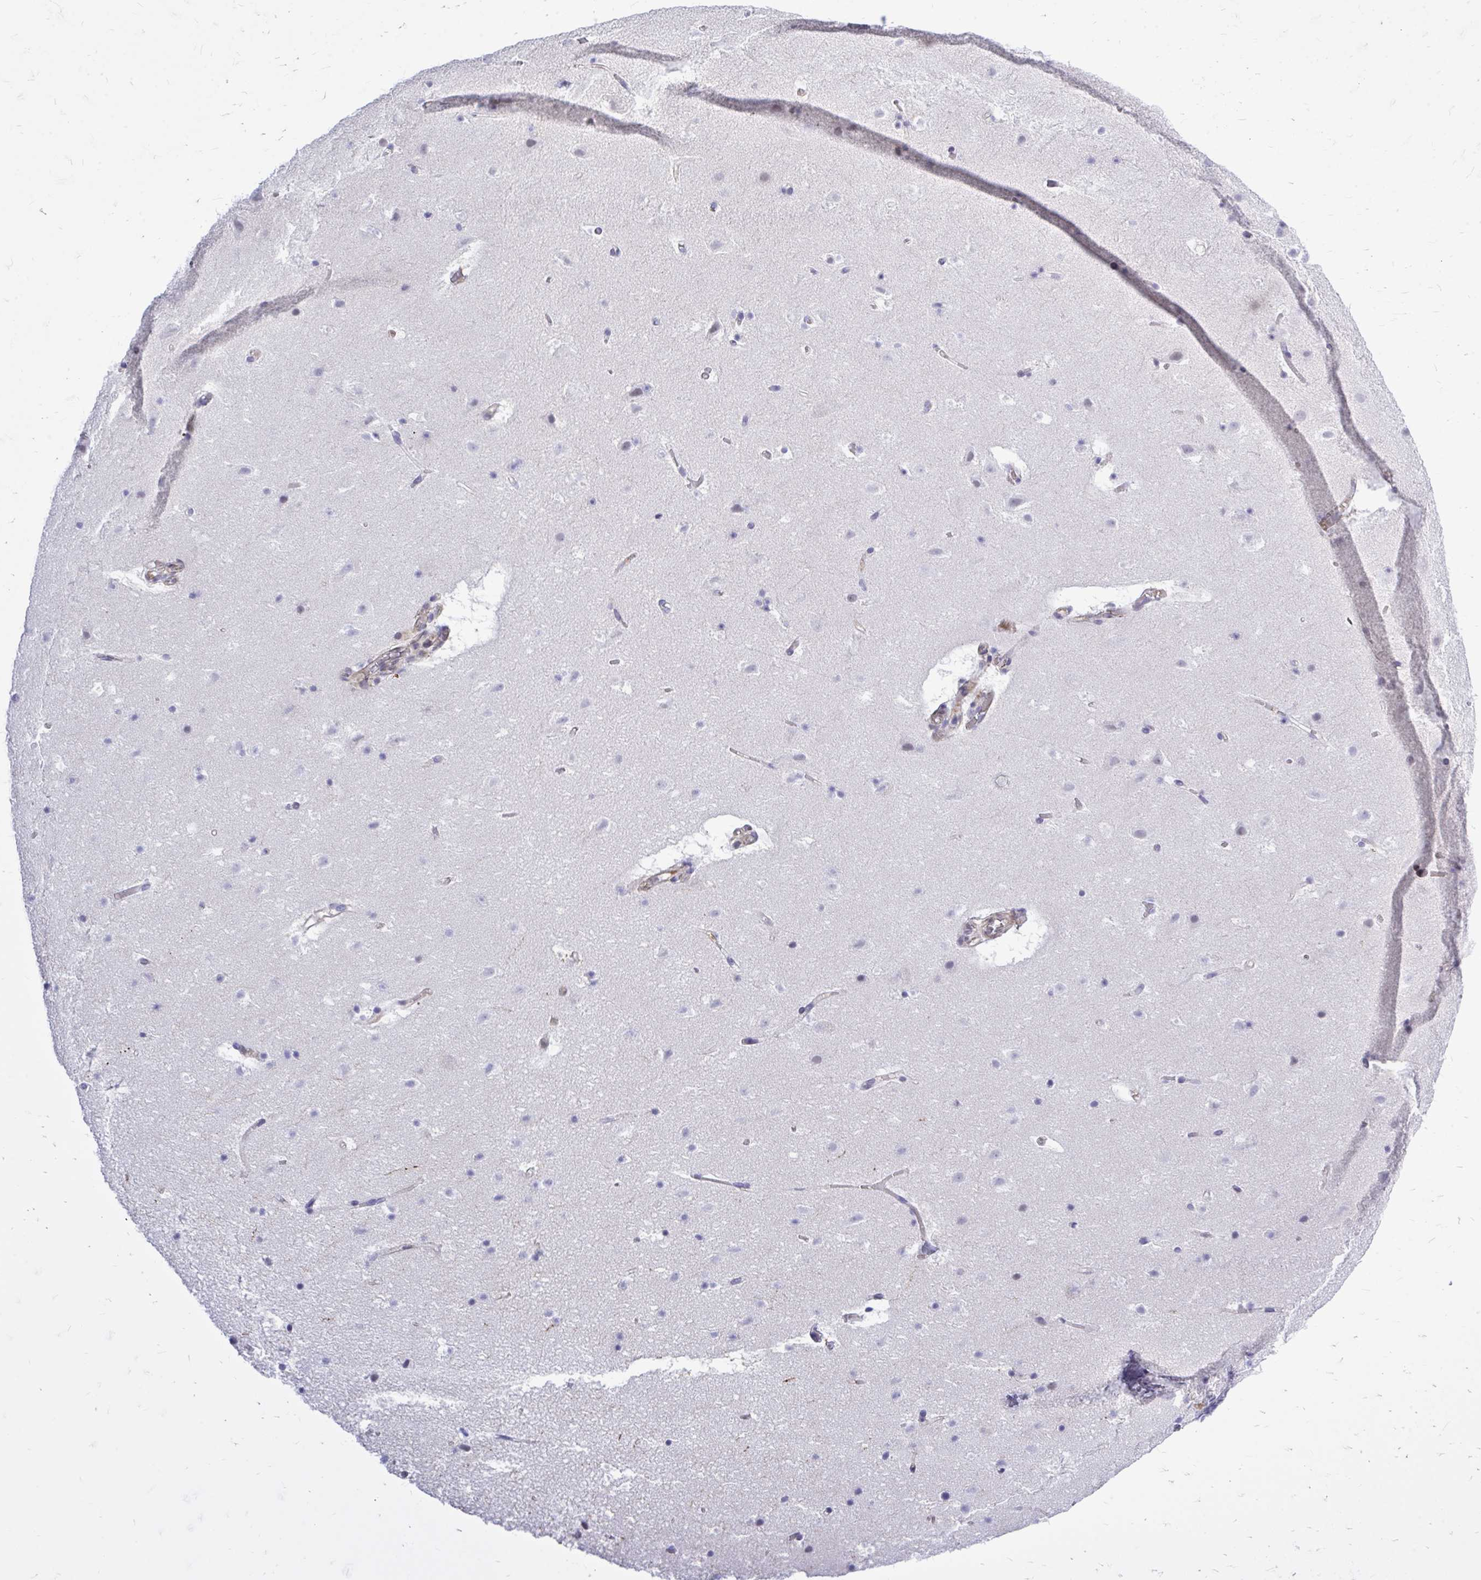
{"staining": {"intensity": "weak", "quantity": "<25%", "location": "cytoplasmic/membranous"}, "tissue": "cerebral cortex", "cell_type": "Endothelial cells", "image_type": "normal", "snomed": [{"axis": "morphology", "description": "Normal tissue, NOS"}, {"axis": "topography", "description": "Cerebral cortex"}], "caption": "Histopathology image shows no significant protein positivity in endothelial cells of benign cerebral cortex.", "gene": "ZBTB25", "patient": {"sex": "female", "age": 42}}